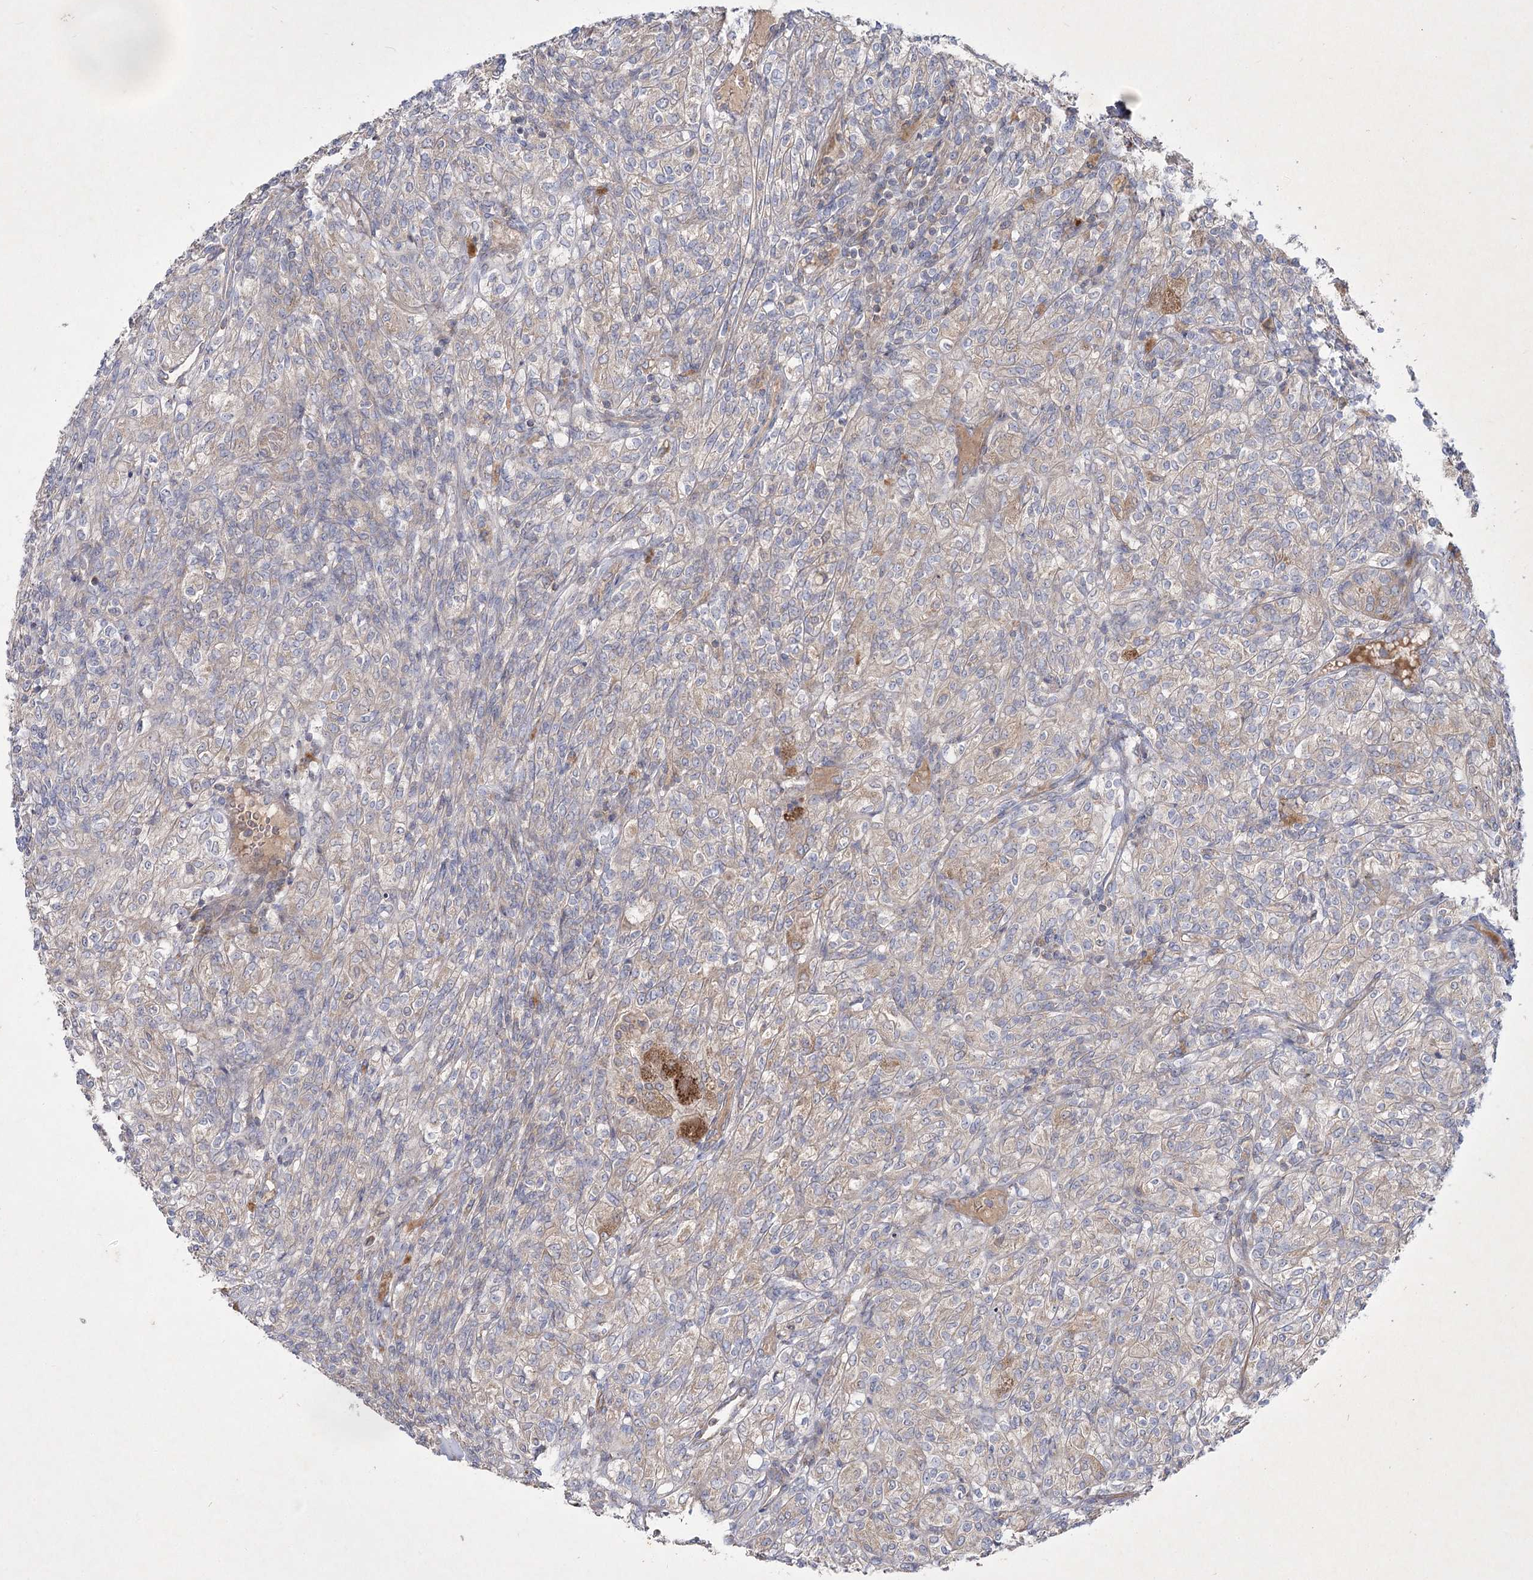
{"staining": {"intensity": "moderate", "quantity": "<25%", "location": "cytoplasmic/membranous"}, "tissue": "renal cancer", "cell_type": "Tumor cells", "image_type": "cancer", "snomed": [{"axis": "morphology", "description": "Adenocarcinoma, NOS"}, {"axis": "topography", "description": "Kidney"}], "caption": "Renal cancer was stained to show a protein in brown. There is low levels of moderate cytoplasmic/membranous expression in approximately <25% of tumor cells.", "gene": "KIAA0825", "patient": {"sex": "male", "age": 77}}